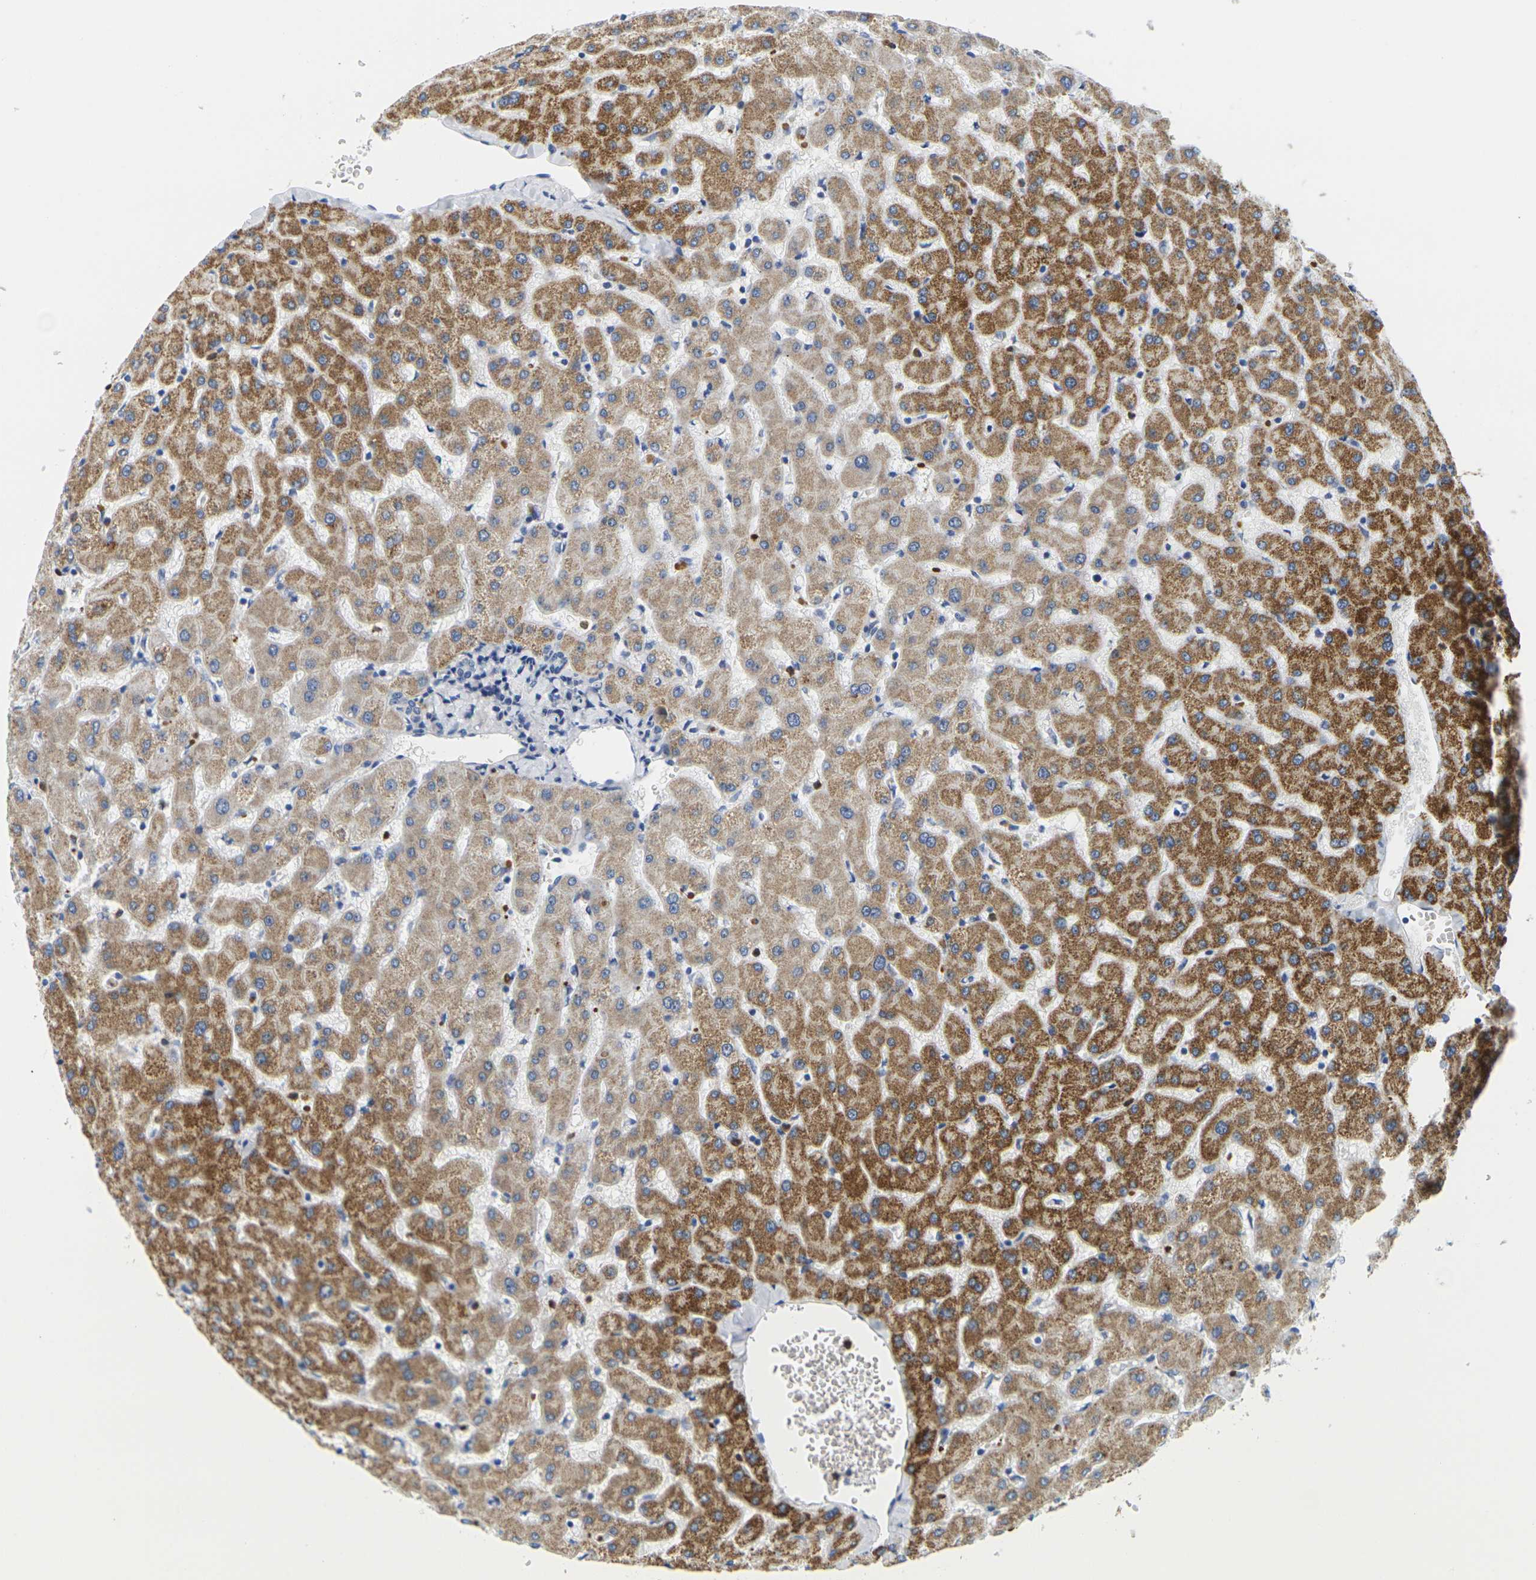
{"staining": {"intensity": "negative", "quantity": "none", "location": "none"}, "tissue": "liver", "cell_type": "Cholangiocytes", "image_type": "normal", "snomed": [{"axis": "morphology", "description": "Normal tissue, NOS"}, {"axis": "topography", "description": "Liver"}], "caption": "The IHC histopathology image has no significant expression in cholangiocytes of liver. Brightfield microscopy of immunohistochemistry (IHC) stained with DAB (brown) and hematoxylin (blue), captured at high magnification.", "gene": "KLK5", "patient": {"sex": "female", "age": 63}}